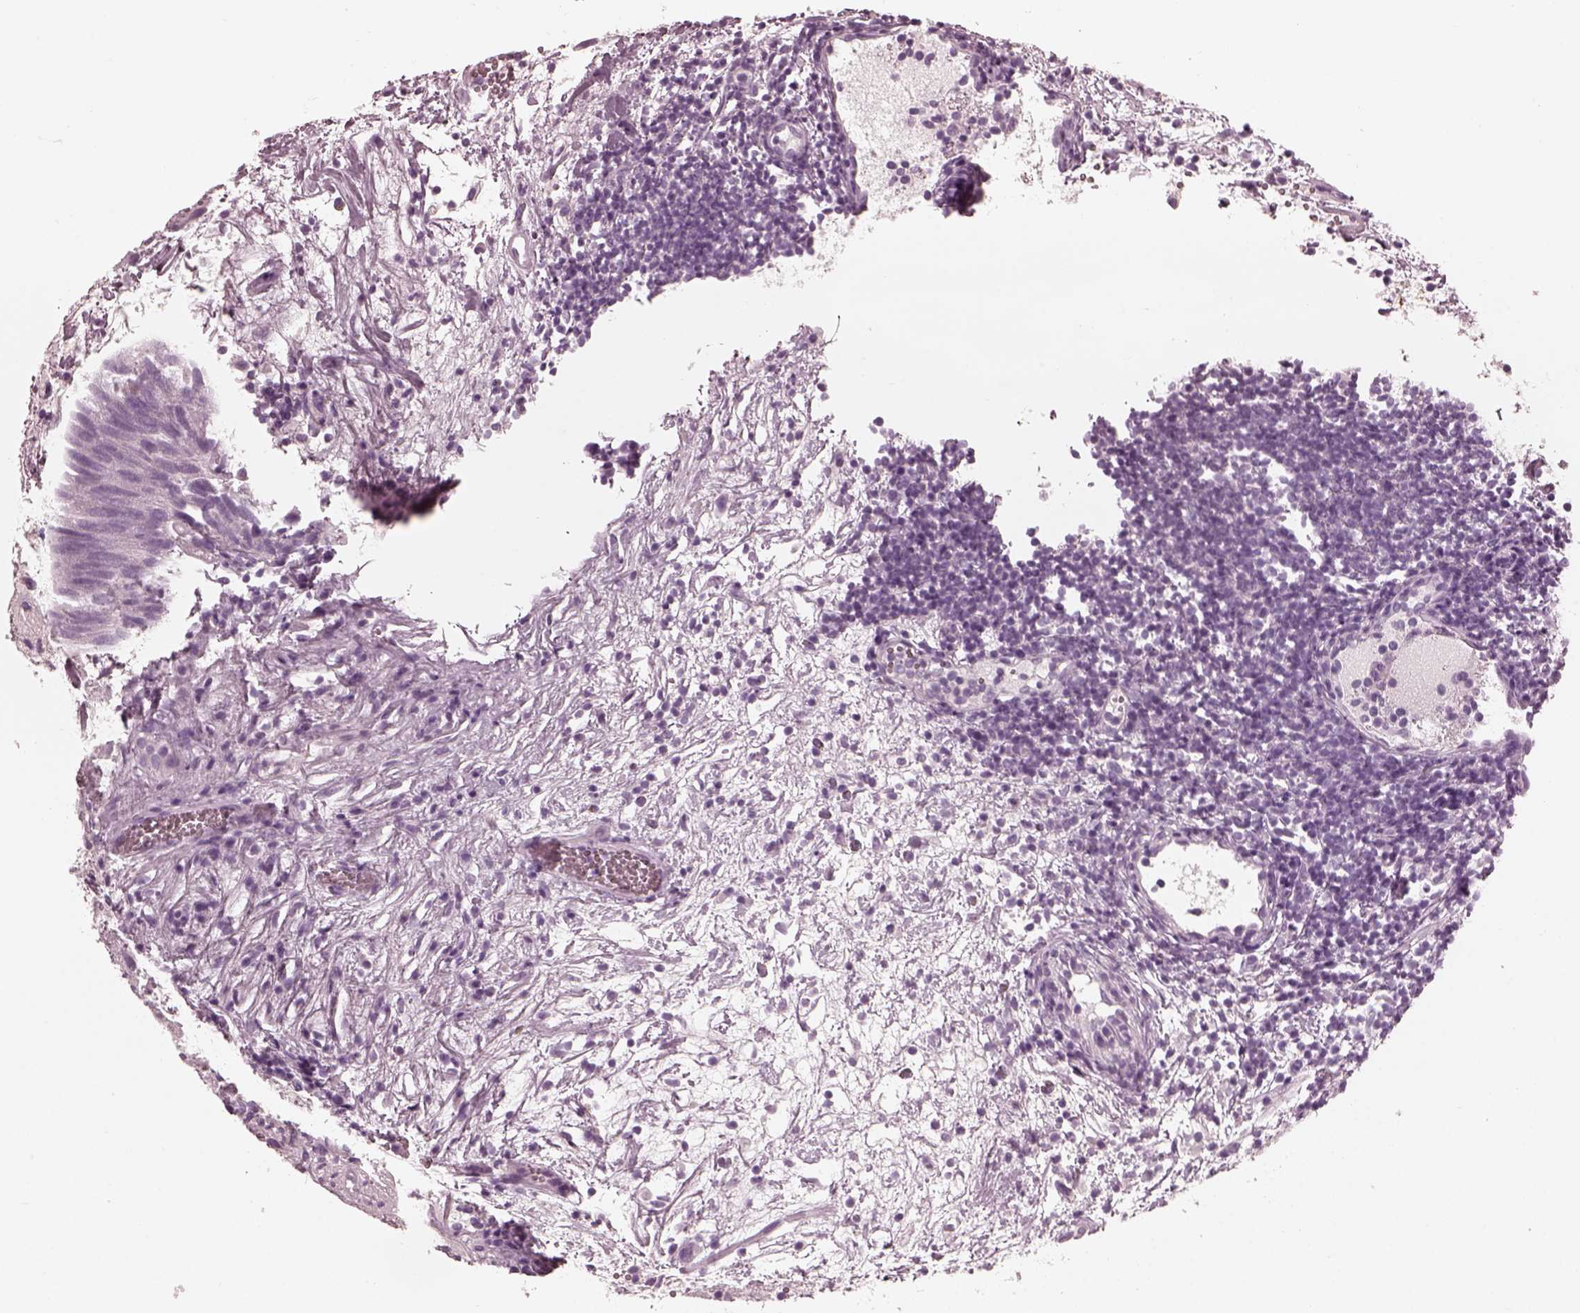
{"staining": {"intensity": "negative", "quantity": "none", "location": "none"}, "tissue": "urothelial cancer", "cell_type": "Tumor cells", "image_type": "cancer", "snomed": [{"axis": "morphology", "description": "Urothelial carcinoma, Low grade"}, {"axis": "topography", "description": "Urinary bladder"}], "caption": "An immunohistochemistry (IHC) histopathology image of low-grade urothelial carcinoma is shown. There is no staining in tumor cells of low-grade urothelial carcinoma. The staining is performed using DAB brown chromogen with nuclei counter-stained in using hematoxylin.", "gene": "CGA", "patient": {"sex": "female", "age": 69}}